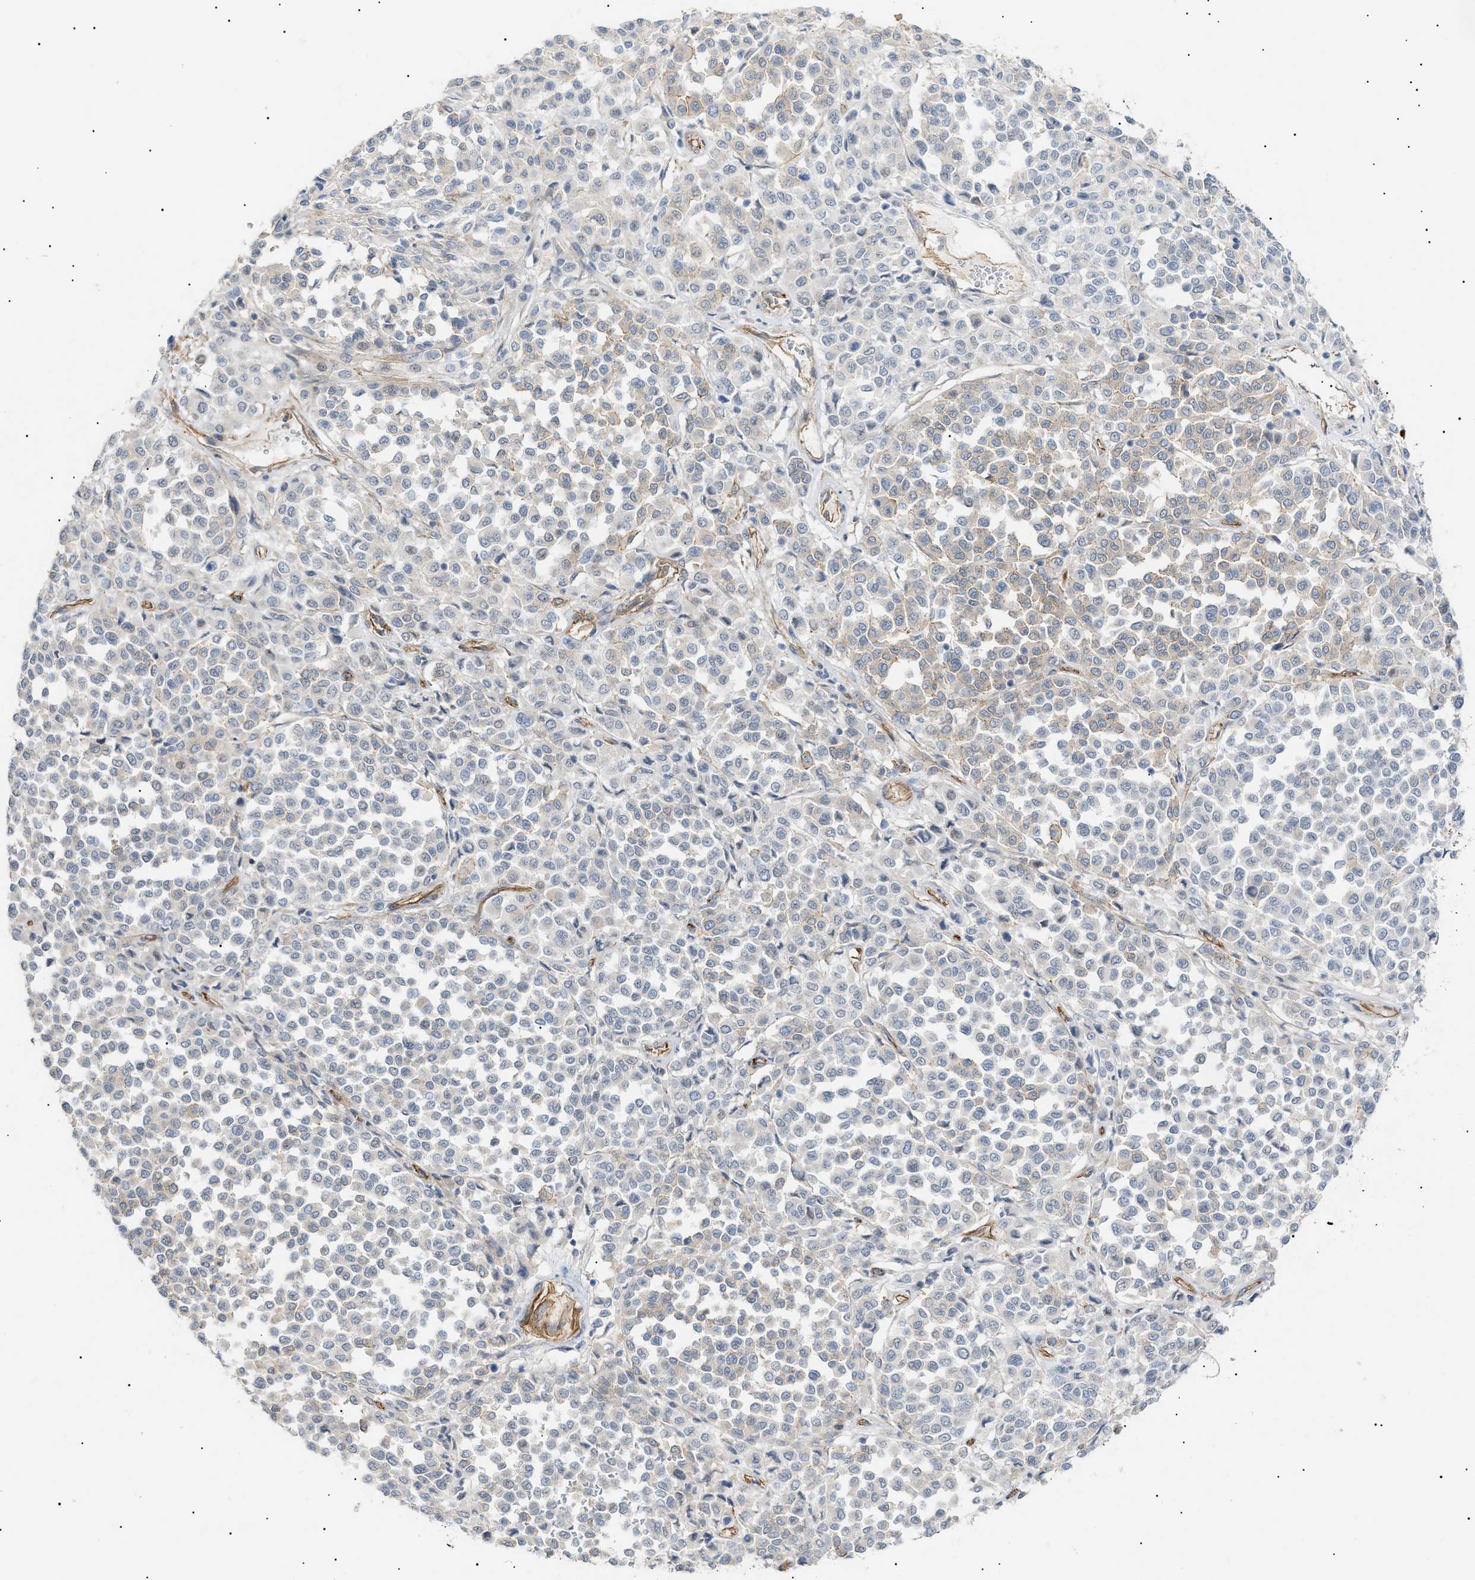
{"staining": {"intensity": "weak", "quantity": "<25%", "location": "cytoplasmic/membranous"}, "tissue": "melanoma", "cell_type": "Tumor cells", "image_type": "cancer", "snomed": [{"axis": "morphology", "description": "Malignant melanoma, Metastatic site"}, {"axis": "topography", "description": "Pancreas"}], "caption": "Immunohistochemical staining of melanoma exhibits no significant expression in tumor cells. (DAB immunohistochemistry (IHC), high magnification).", "gene": "ZFHX2", "patient": {"sex": "female", "age": 30}}